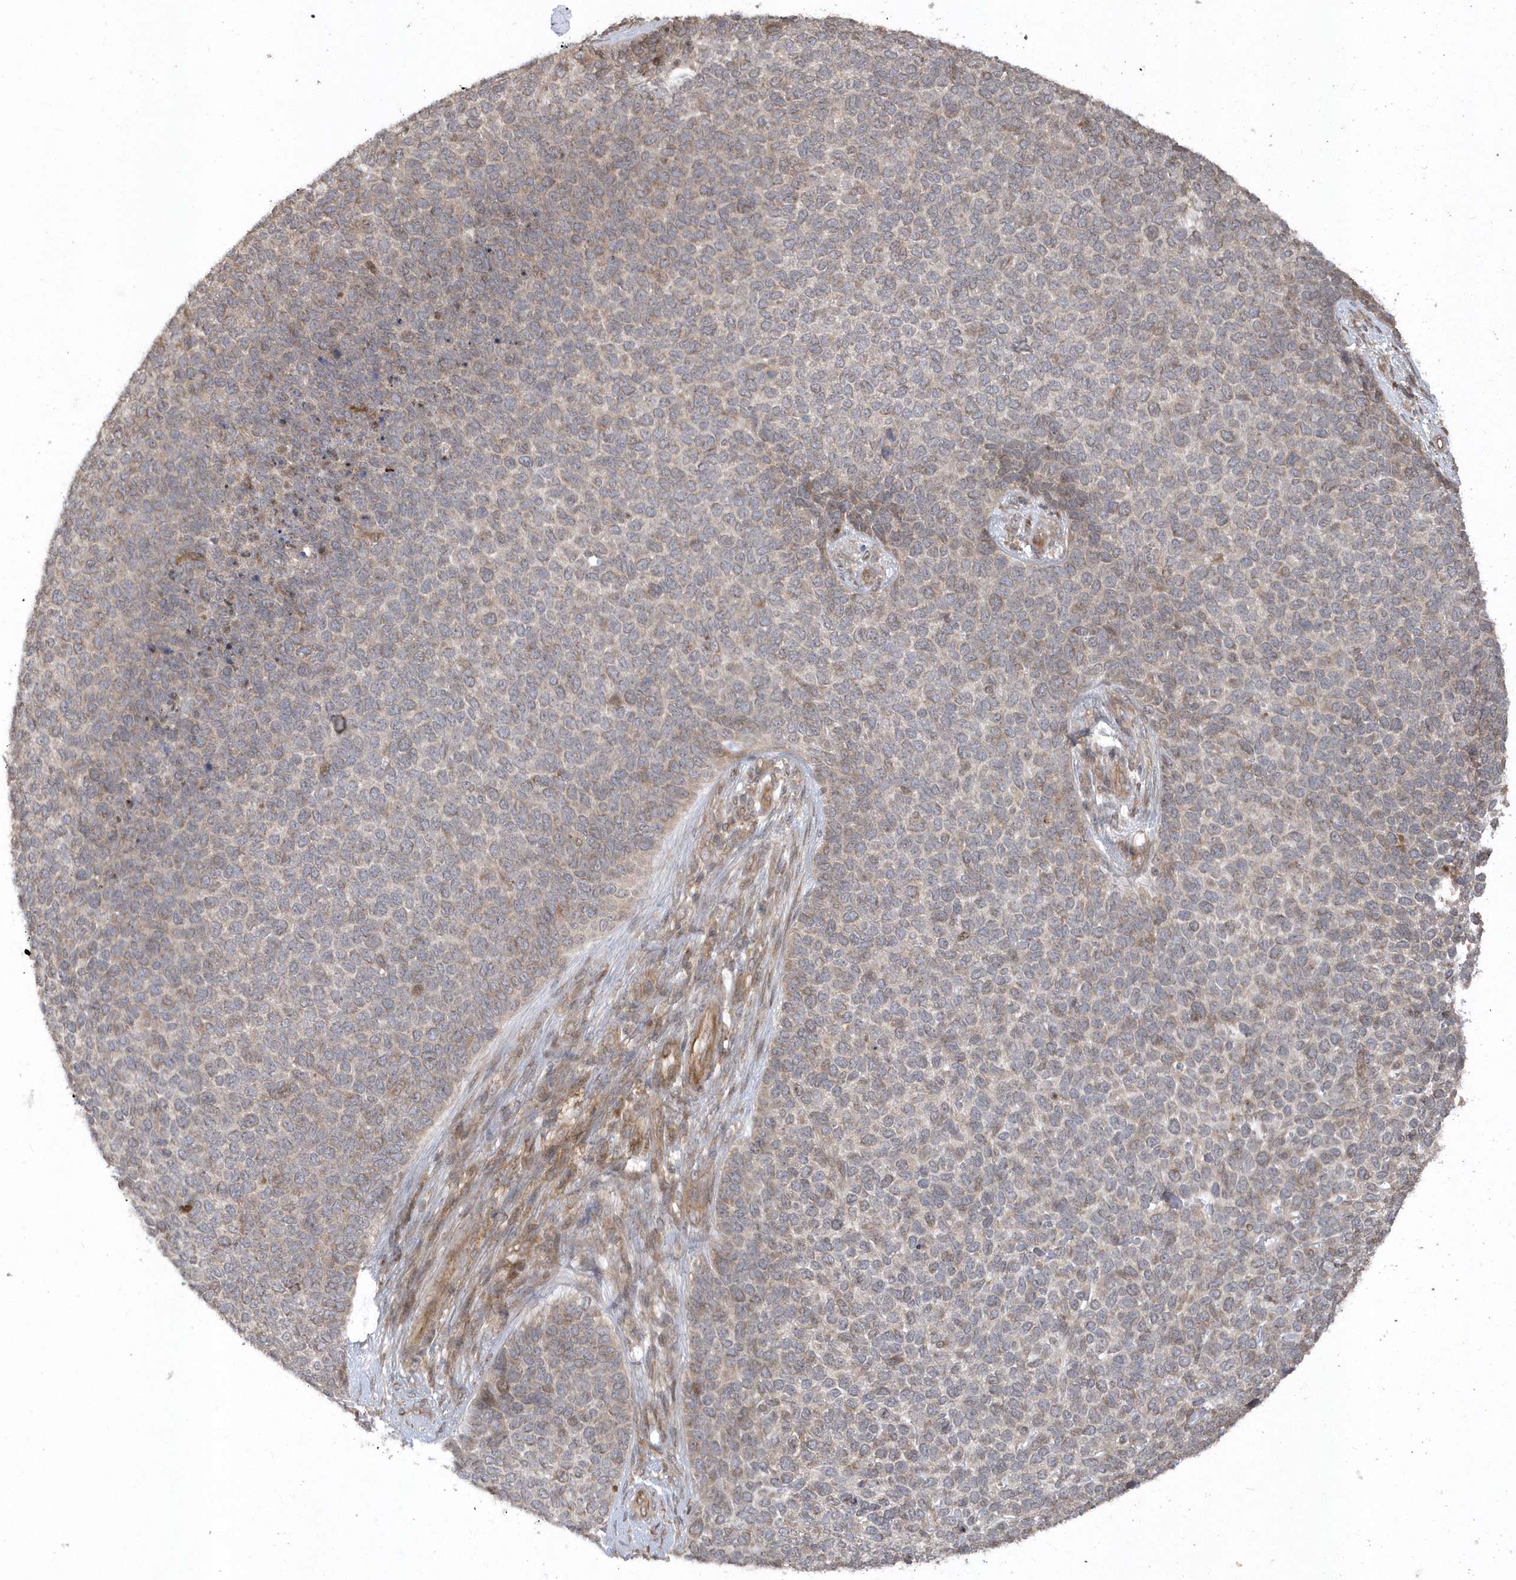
{"staining": {"intensity": "weak", "quantity": "<25%", "location": "cytoplasmic/membranous"}, "tissue": "skin cancer", "cell_type": "Tumor cells", "image_type": "cancer", "snomed": [{"axis": "morphology", "description": "Basal cell carcinoma"}, {"axis": "topography", "description": "Skin"}], "caption": "Immunohistochemical staining of human skin cancer demonstrates no significant expression in tumor cells.", "gene": "HERPUD1", "patient": {"sex": "female", "age": 84}}